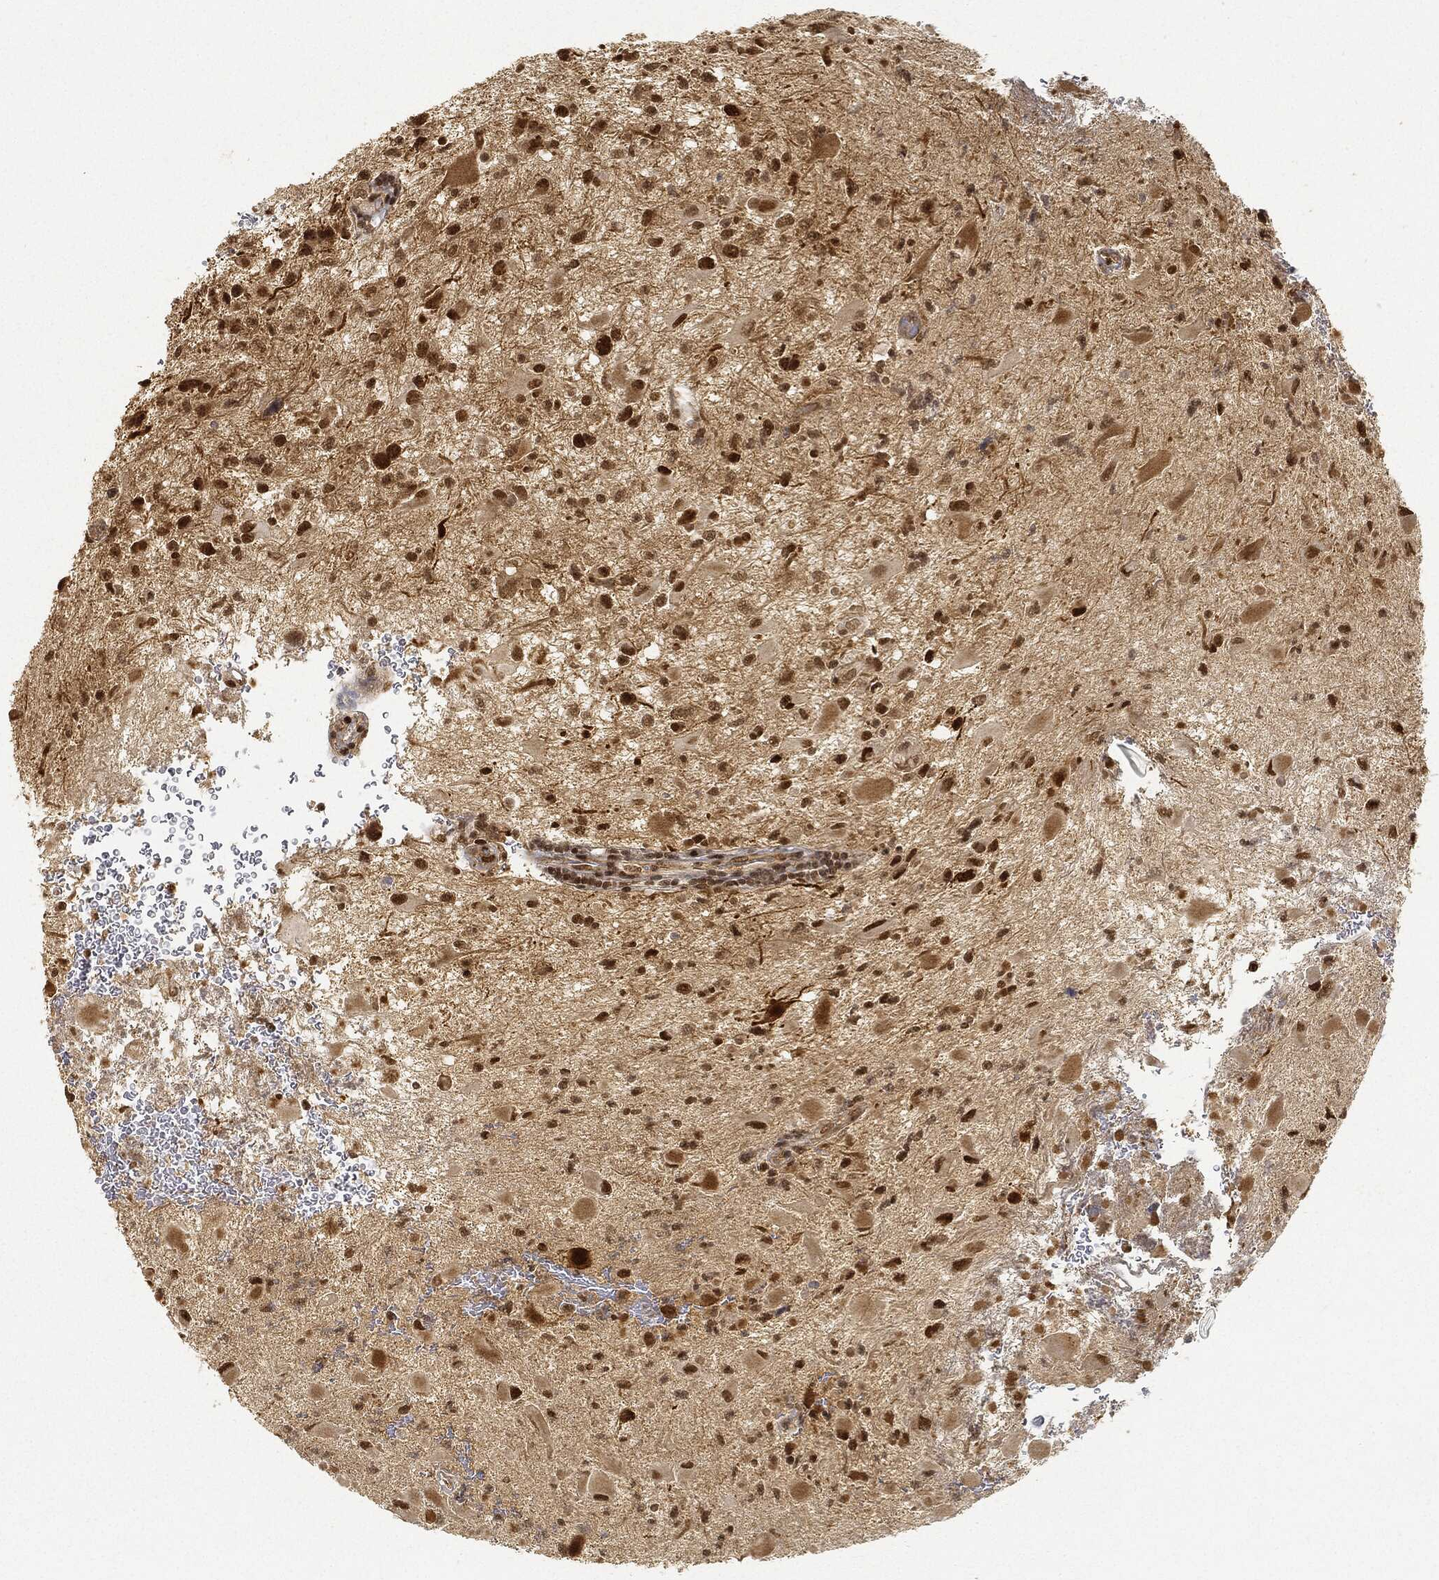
{"staining": {"intensity": "strong", "quantity": "<25%", "location": "nuclear"}, "tissue": "glioma", "cell_type": "Tumor cells", "image_type": "cancer", "snomed": [{"axis": "morphology", "description": "Glioma, malignant, Low grade"}, {"axis": "topography", "description": "Brain"}], "caption": "Glioma stained with a brown dye shows strong nuclear positive positivity in approximately <25% of tumor cells.", "gene": "CIB1", "patient": {"sex": "female", "age": 32}}